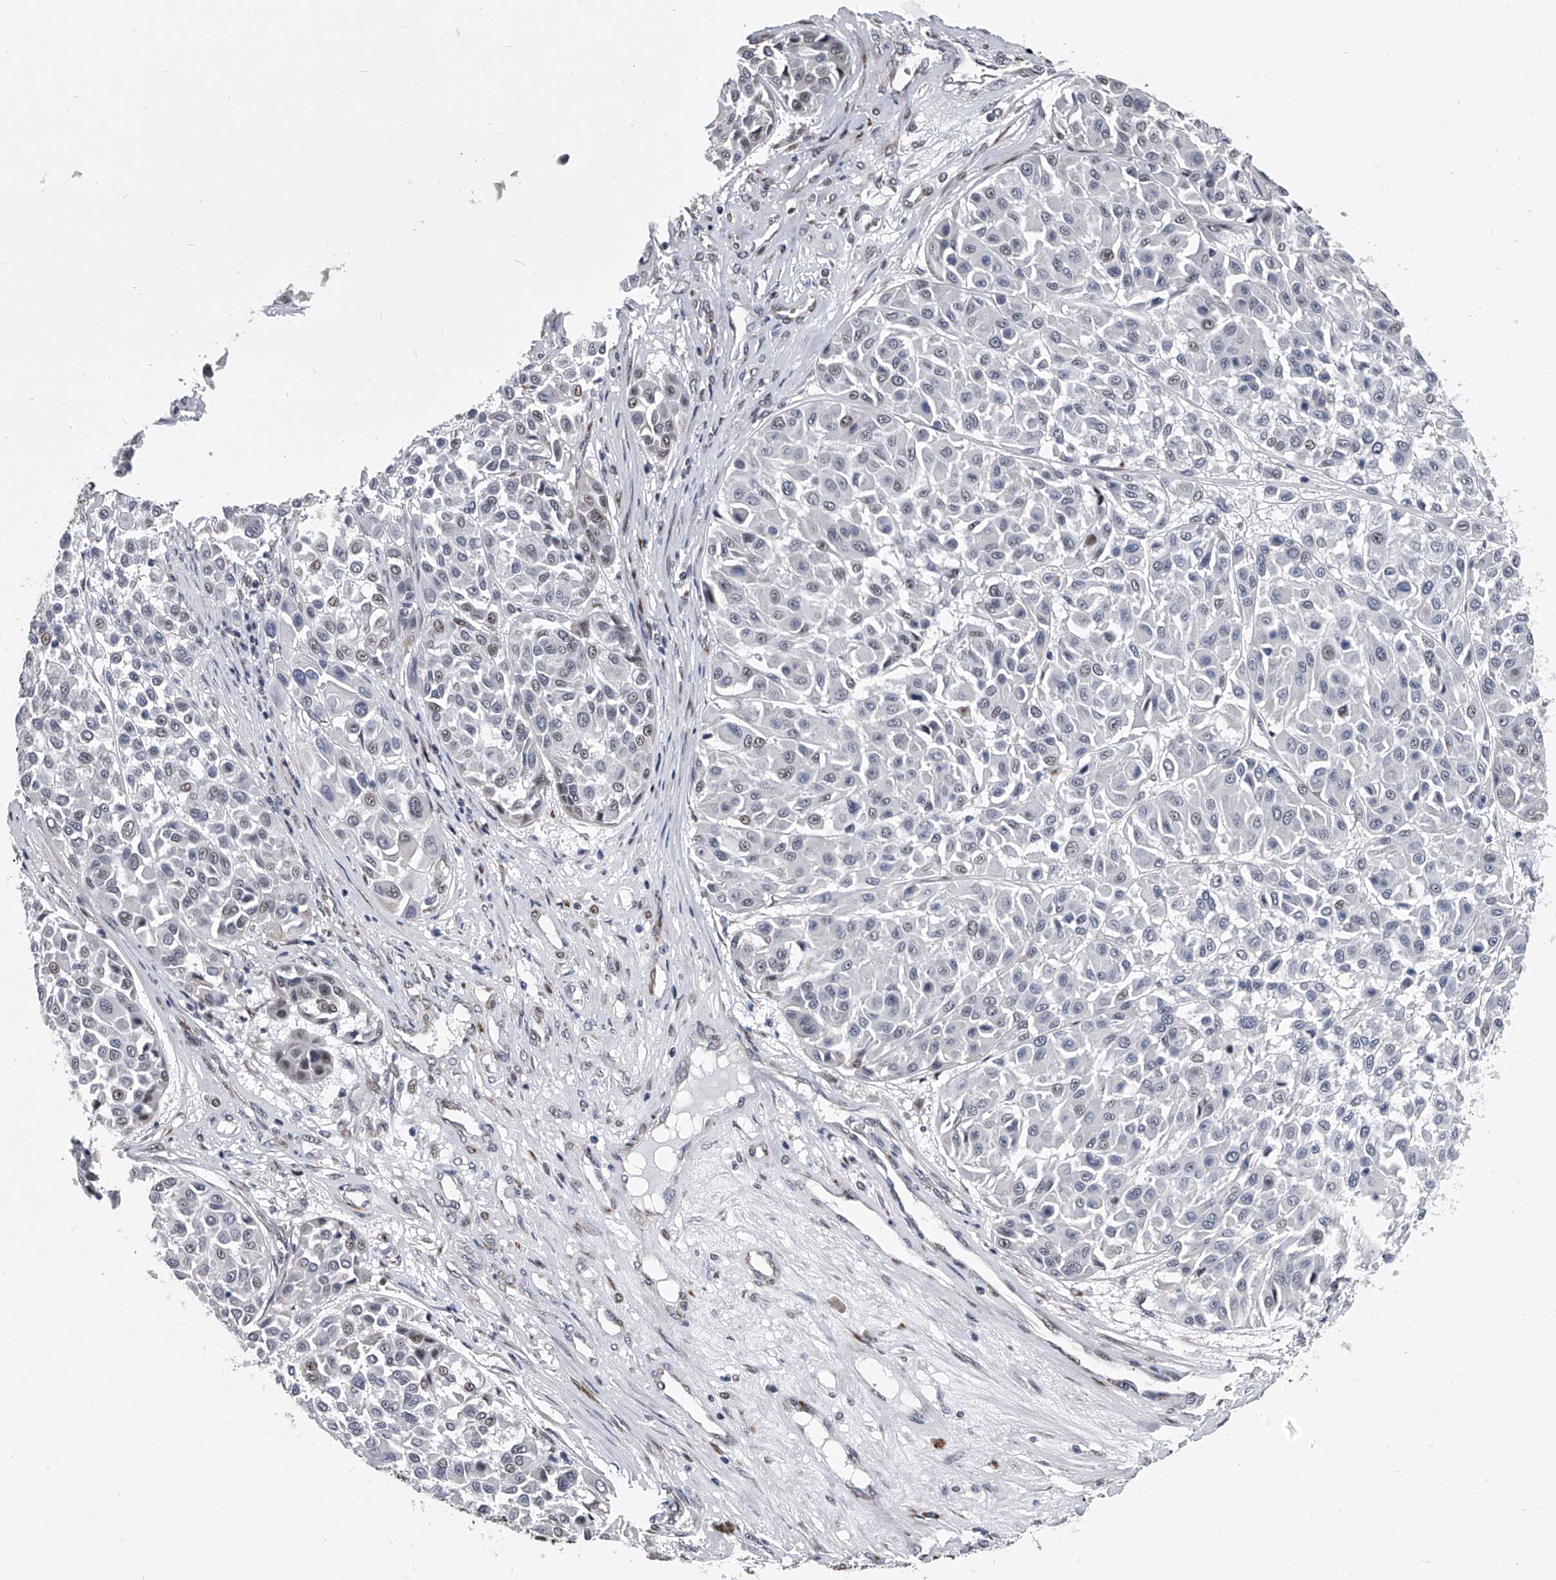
{"staining": {"intensity": "weak", "quantity": "<25%", "location": "nuclear"}, "tissue": "melanoma", "cell_type": "Tumor cells", "image_type": "cancer", "snomed": [{"axis": "morphology", "description": "Malignant melanoma, Metastatic site"}, {"axis": "topography", "description": "Soft tissue"}], "caption": "Immunohistochemistry (IHC) of human malignant melanoma (metastatic site) displays no expression in tumor cells.", "gene": "CMTR1", "patient": {"sex": "male", "age": 41}}